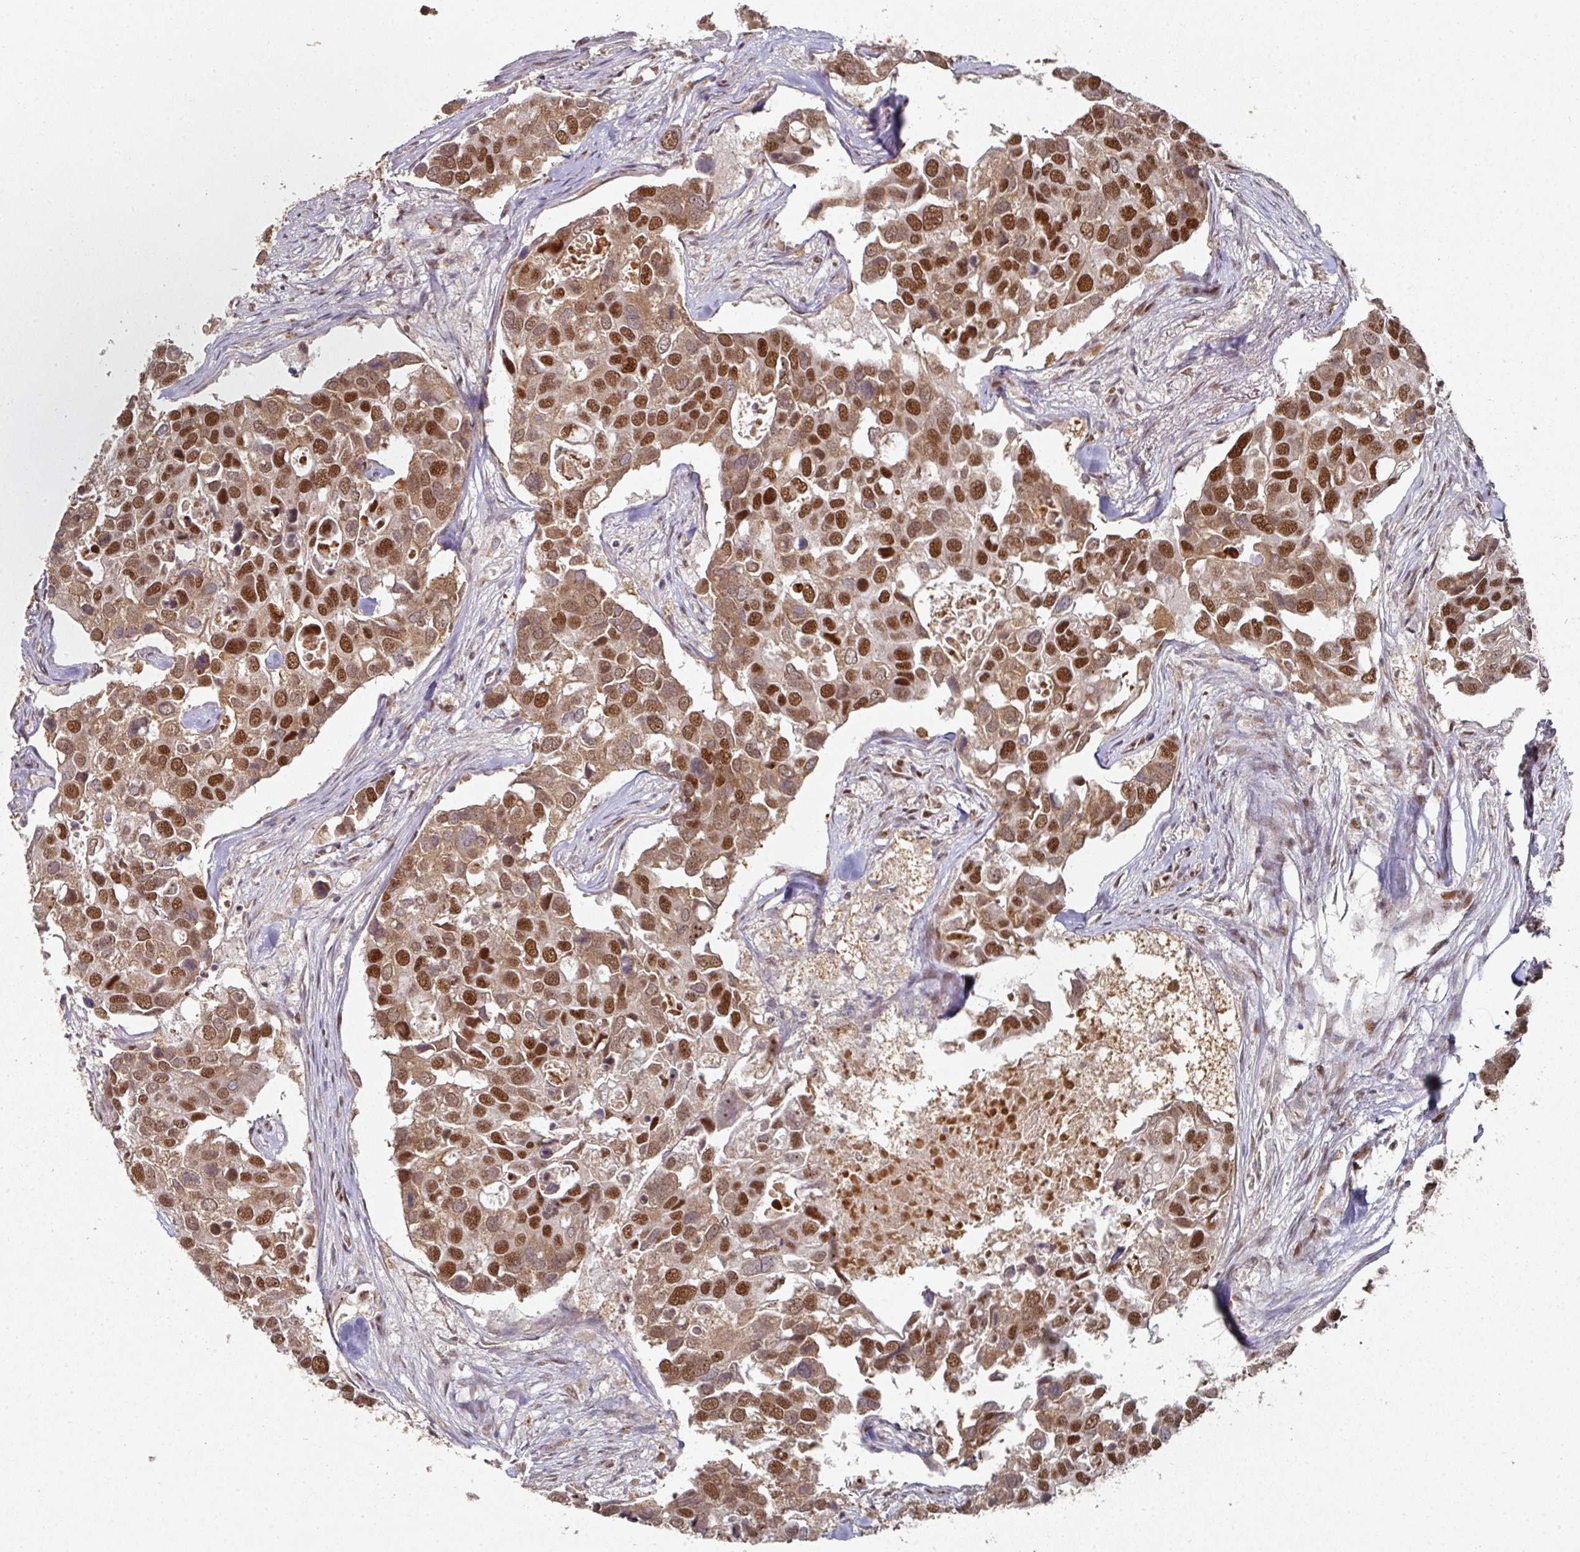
{"staining": {"intensity": "strong", "quantity": ">75%", "location": "cytoplasmic/membranous,nuclear"}, "tissue": "breast cancer", "cell_type": "Tumor cells", "image_type": "cancer", "snomed": [{"axis": "morphology", "description": "Duct carcinoma"}, {"axis": "topography", "description": "Breast"}], "caption": "Protein expression analysis of human breast cancer reveals strong cytoplasmic/membranous and nuclear positivity in about >75% of tumor cells. (DAB (3,3'-diaminobenzidine) IHC, brown staining for protein, blue staining for nuclei).", "gene": "MEPCE", "patient": {"sex": "female", "age": 83}}